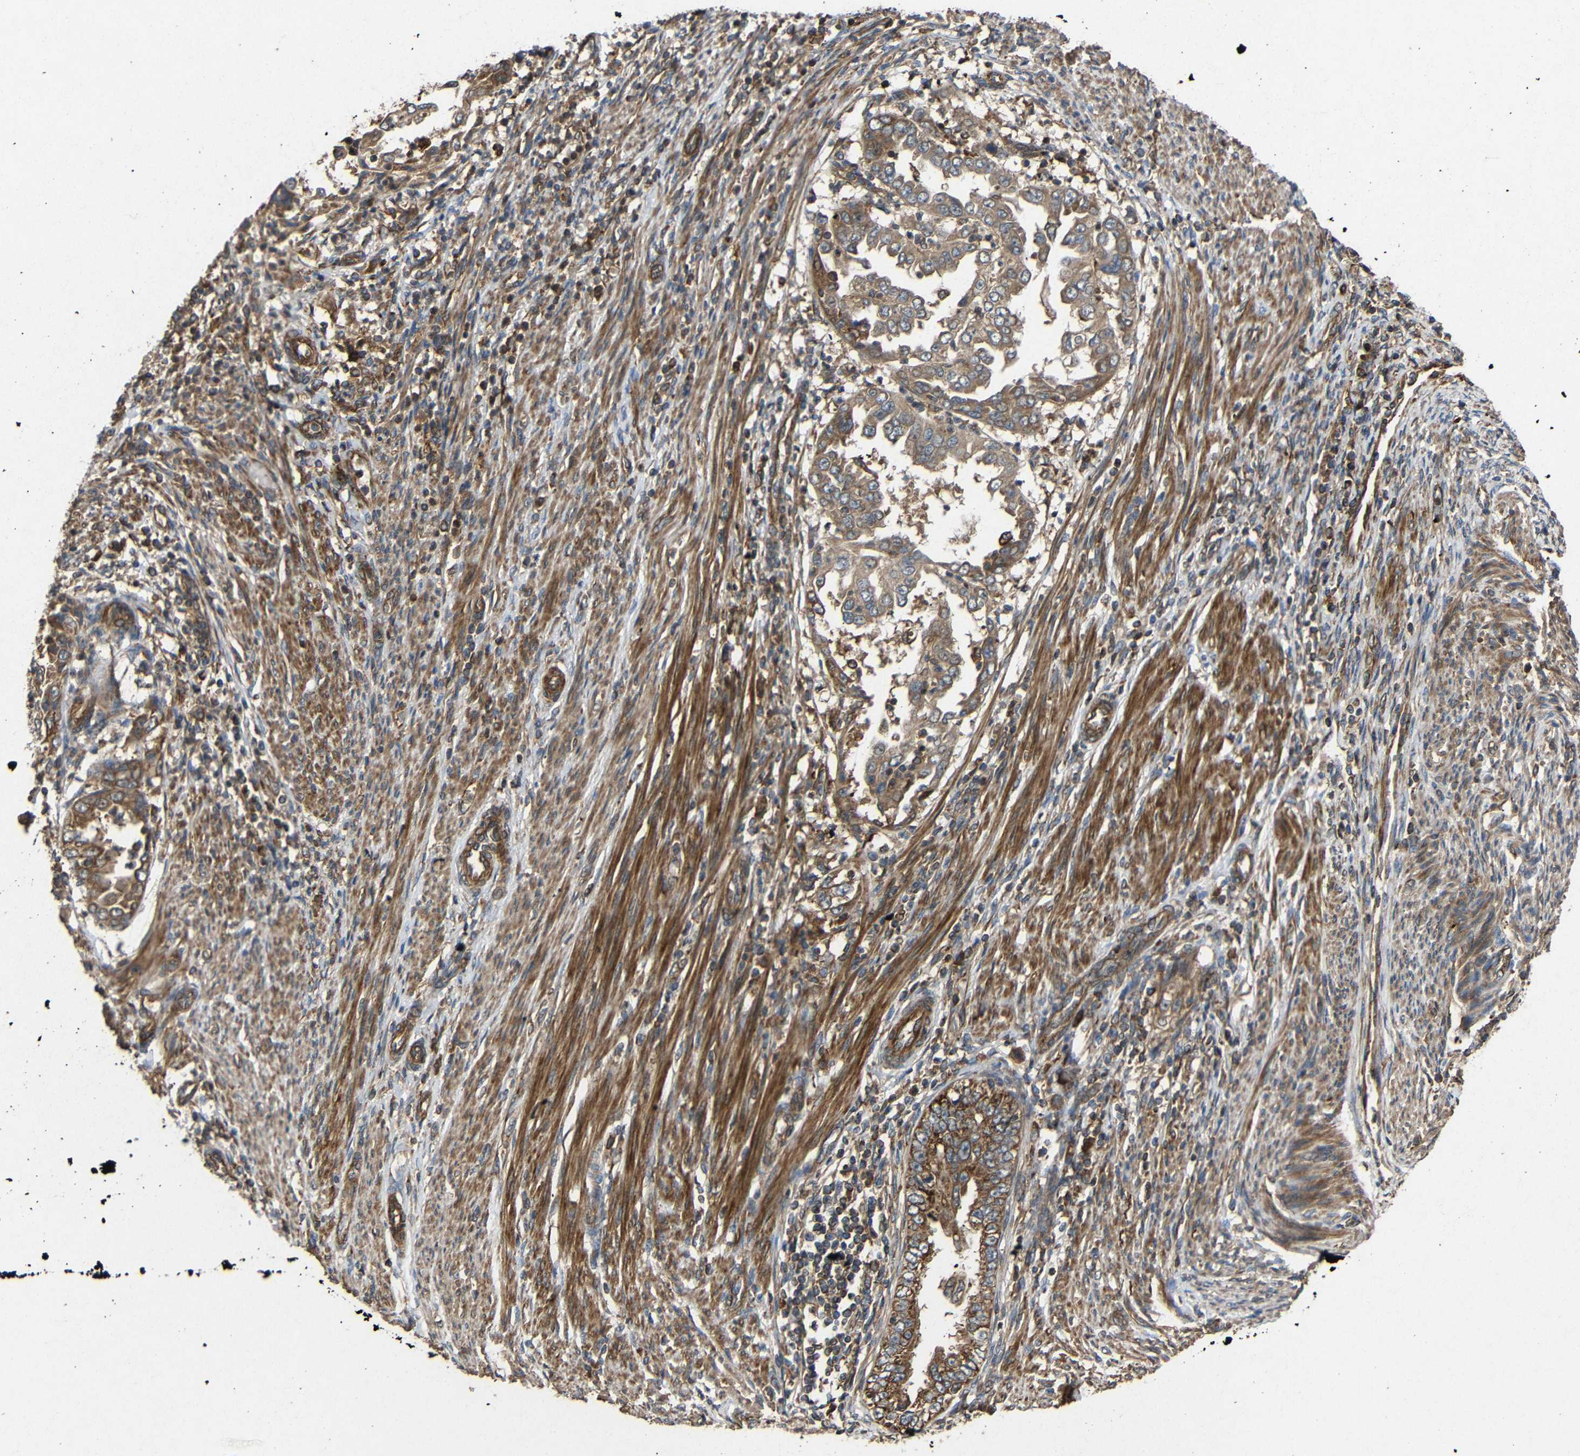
{"staining": {"intensity": "moderate", "quantity": ">75%", "location": "cytoplasmic/membranous"}, "tissue": "endometrial cancer", "cell_type": "Tumor cells", "image_type": "cancer", "snomed": [{"axis": "morphology", "description": "Adenocarcinoma, NOS"}, {"axis": "topography", "description": "Endometrium"}], "caption": "Immunohistochemistry (IHC) histopathology image of endometrial cancer stained for a protein (brown), which demonstrates medium levels of moderate cytoplasmic/membranous expression in about >75% of tumor cells.", "gene": "EIF2S1", "patient": {"sex": "female", "age": 85}}